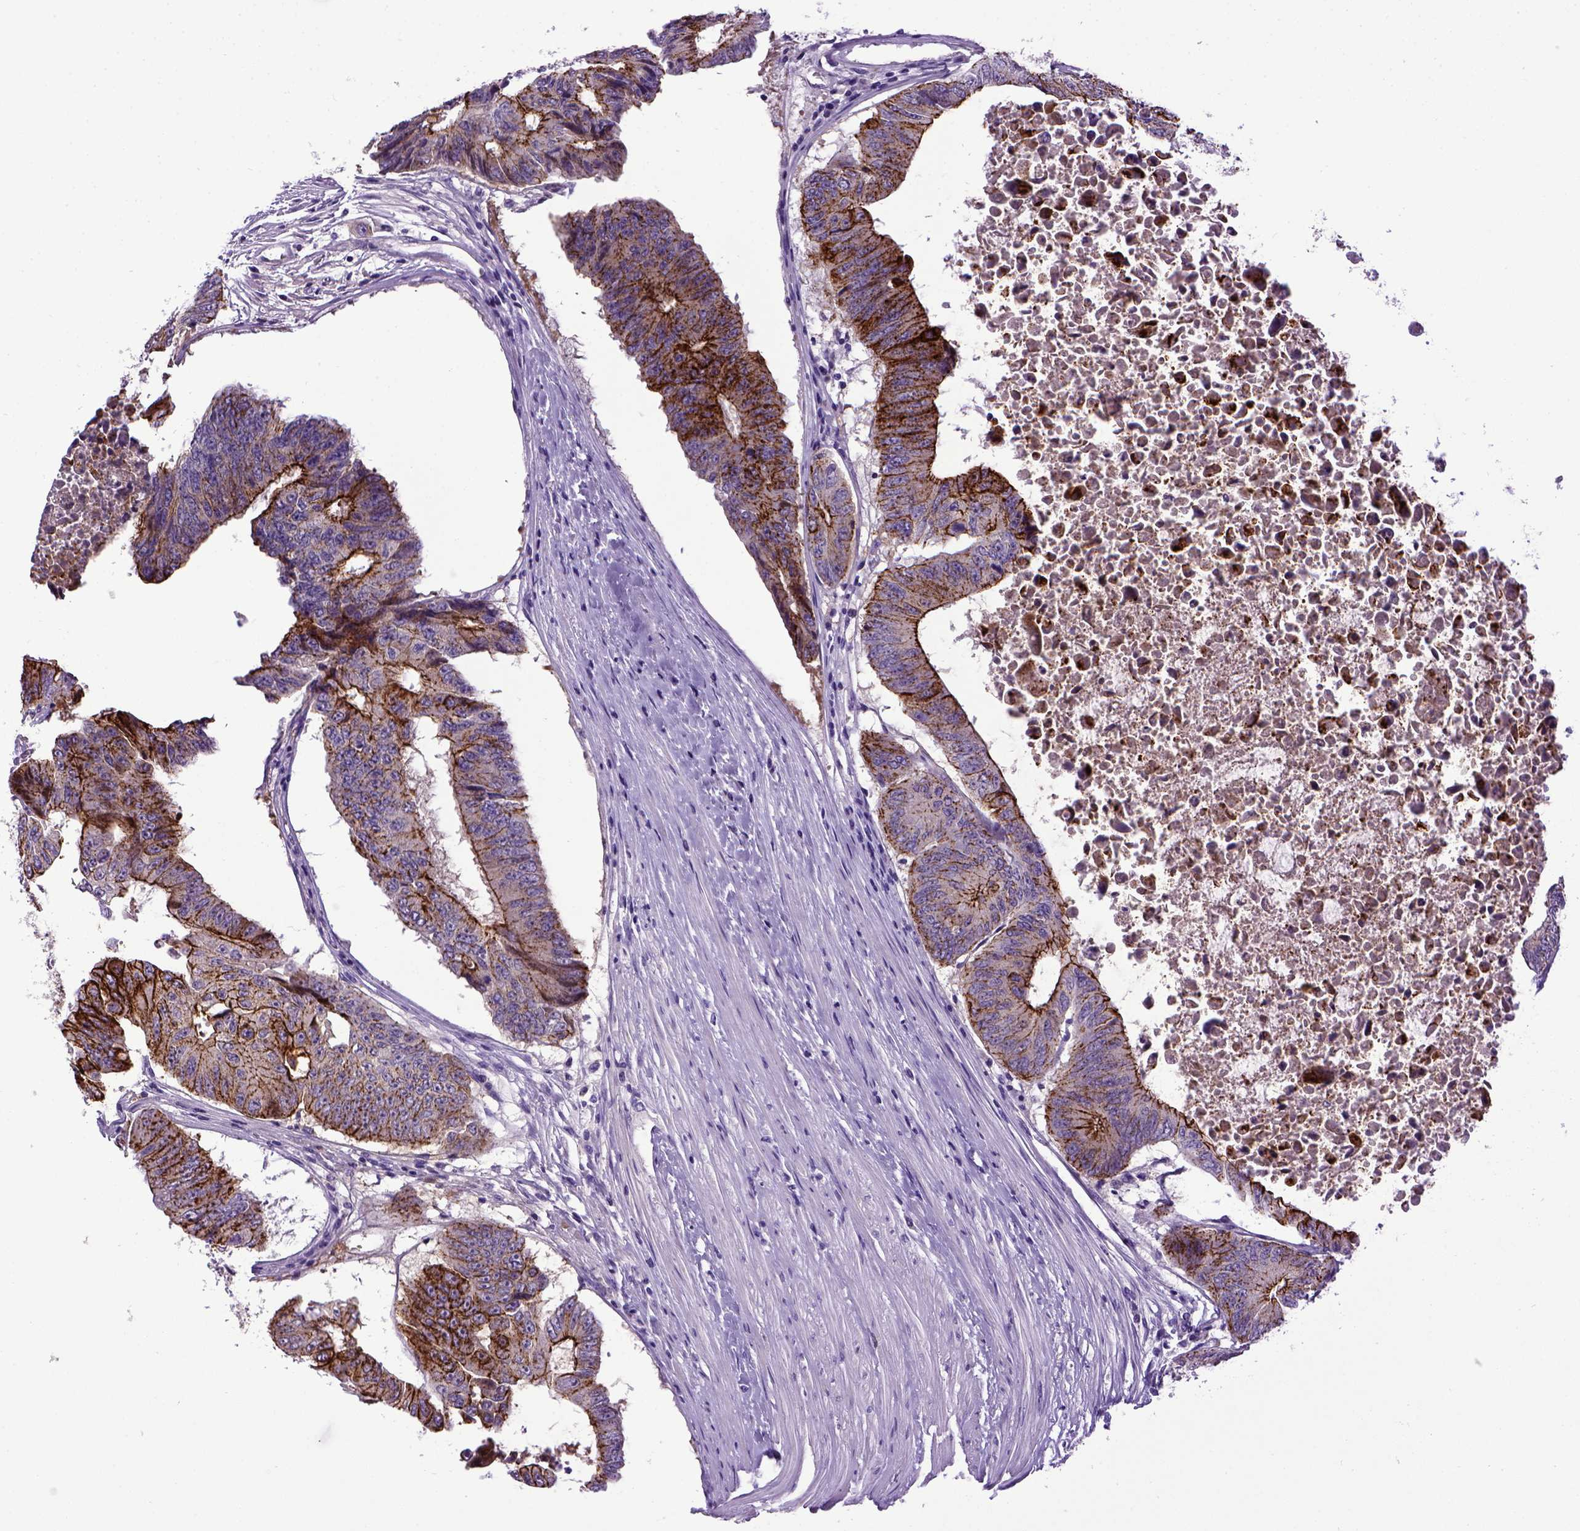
{"staining": {"intensity": "strong", "quantity": "25%-75%", "location": "cytoplasmic/membranous"}, "tissue": "colorectal cancer", "cell_type": "Tumor cells", "image_type": "cancer", "snomed": [{"axis": "morphology", "description": "Adenocarcinoma, NOS"}, {"axis": "topography", "description": "Rectum"}], "caption": "Human adenocarcinoma (colorectal) stained for a protein (brown) exhibits strong cytoplasmic/membranous positive positivity in about 25%-75% of tumor cells.", "gene": "CDH1", "patient": {"sex": "male", "age": 59}}